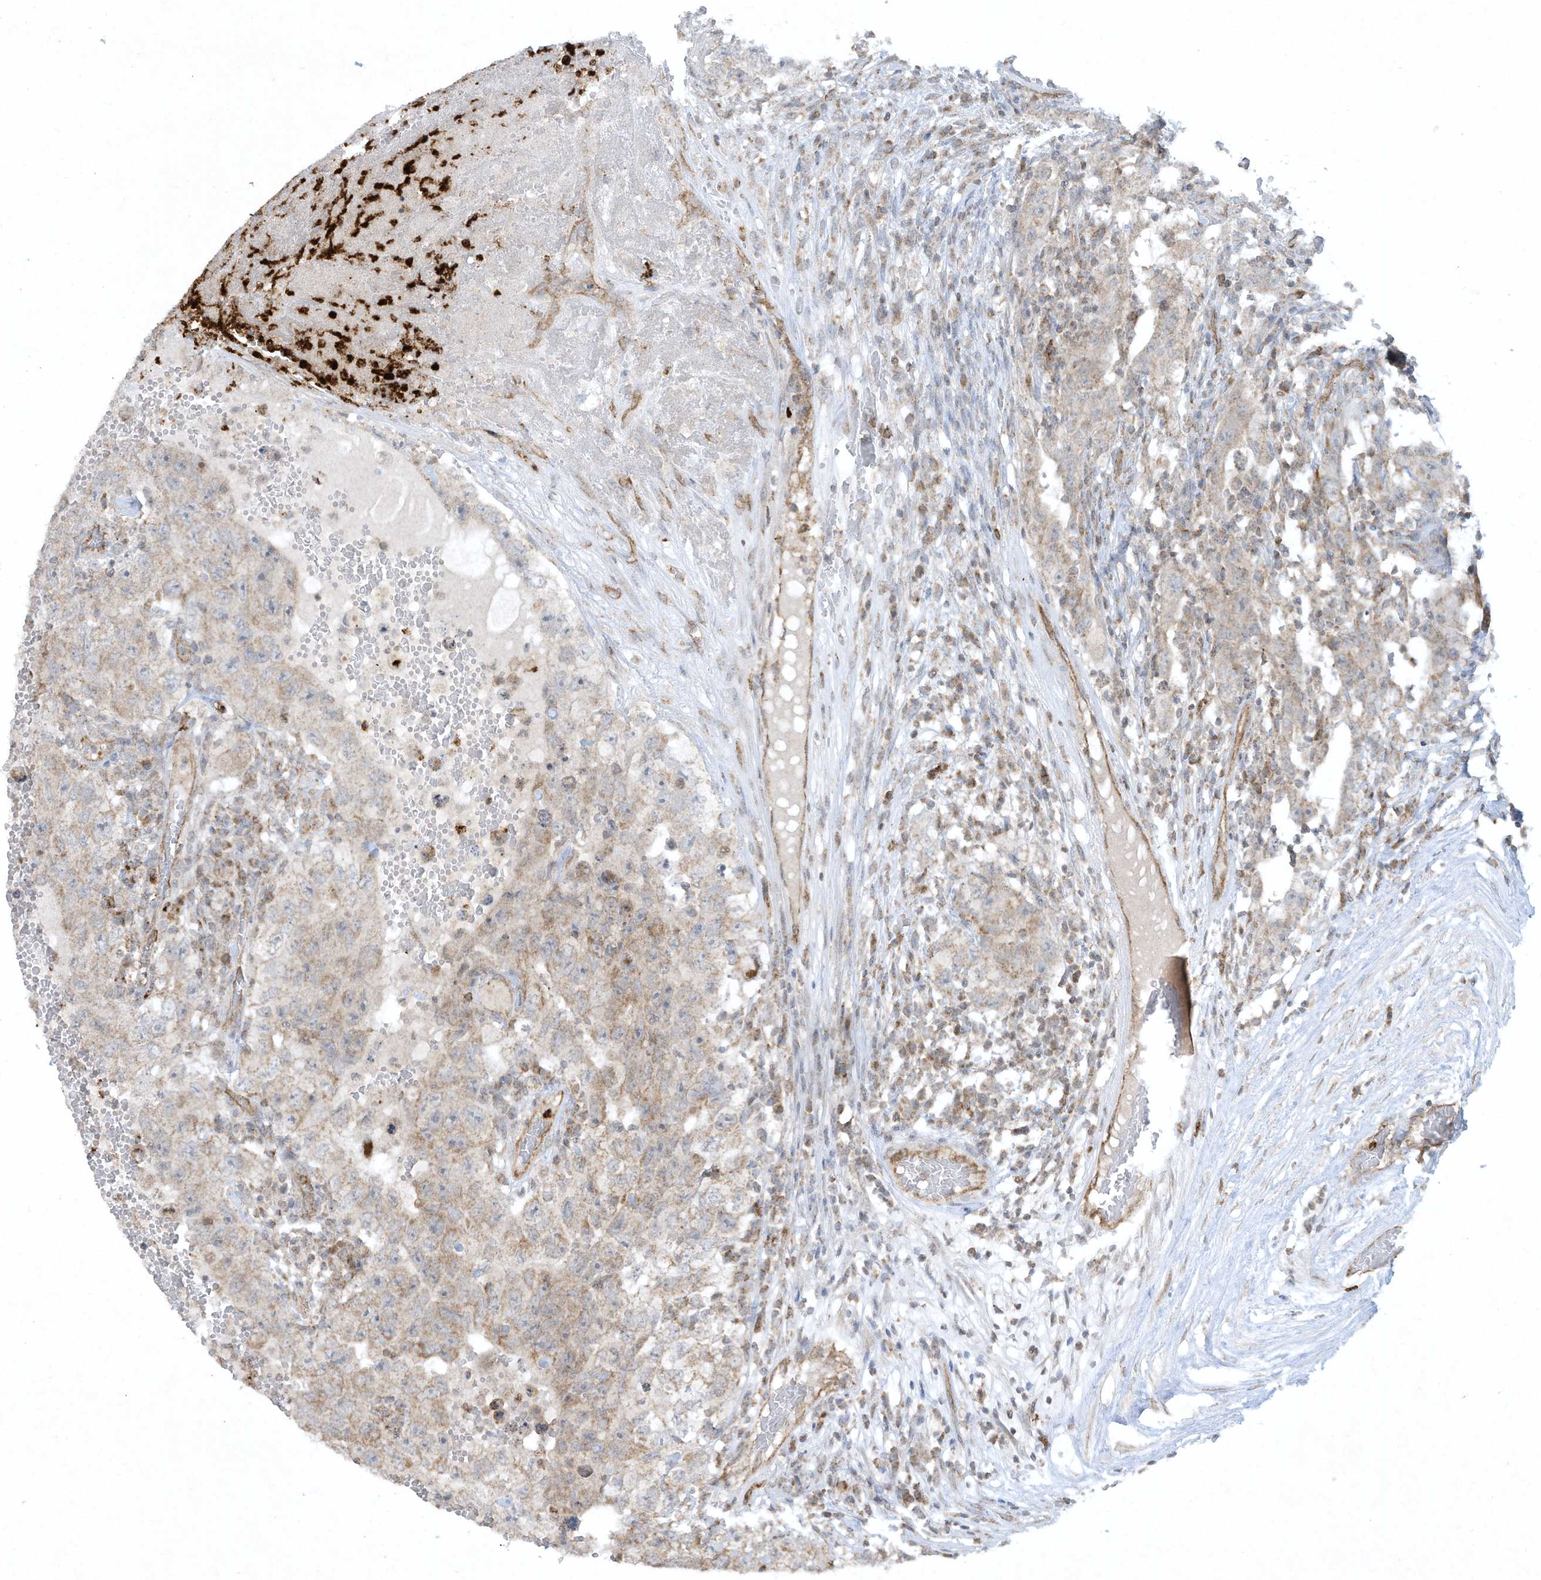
{"staining": {"intensity": "weak", "quantity": ">75%", "location": "cytoplasmic/membranous"}, "tissue": "testis cancer", "cell_type": "Tumor cells", "image_type": "cancer", "snomed": [{"axis": "morphology", "description": "Carcinoma, Embryonal, NOS"}, {"axis": "topography", "description": "Testis"}], "caption": "The histopathology image demonstrates immunohistochemical staining of testis embryonal carcinoma. There is weak cytoplasmic/membranous positivity is appreciated in approximately >75% of tumor cells.", "gene": "CHRNA4", "patient": {"sex": "male", "age": 26}}